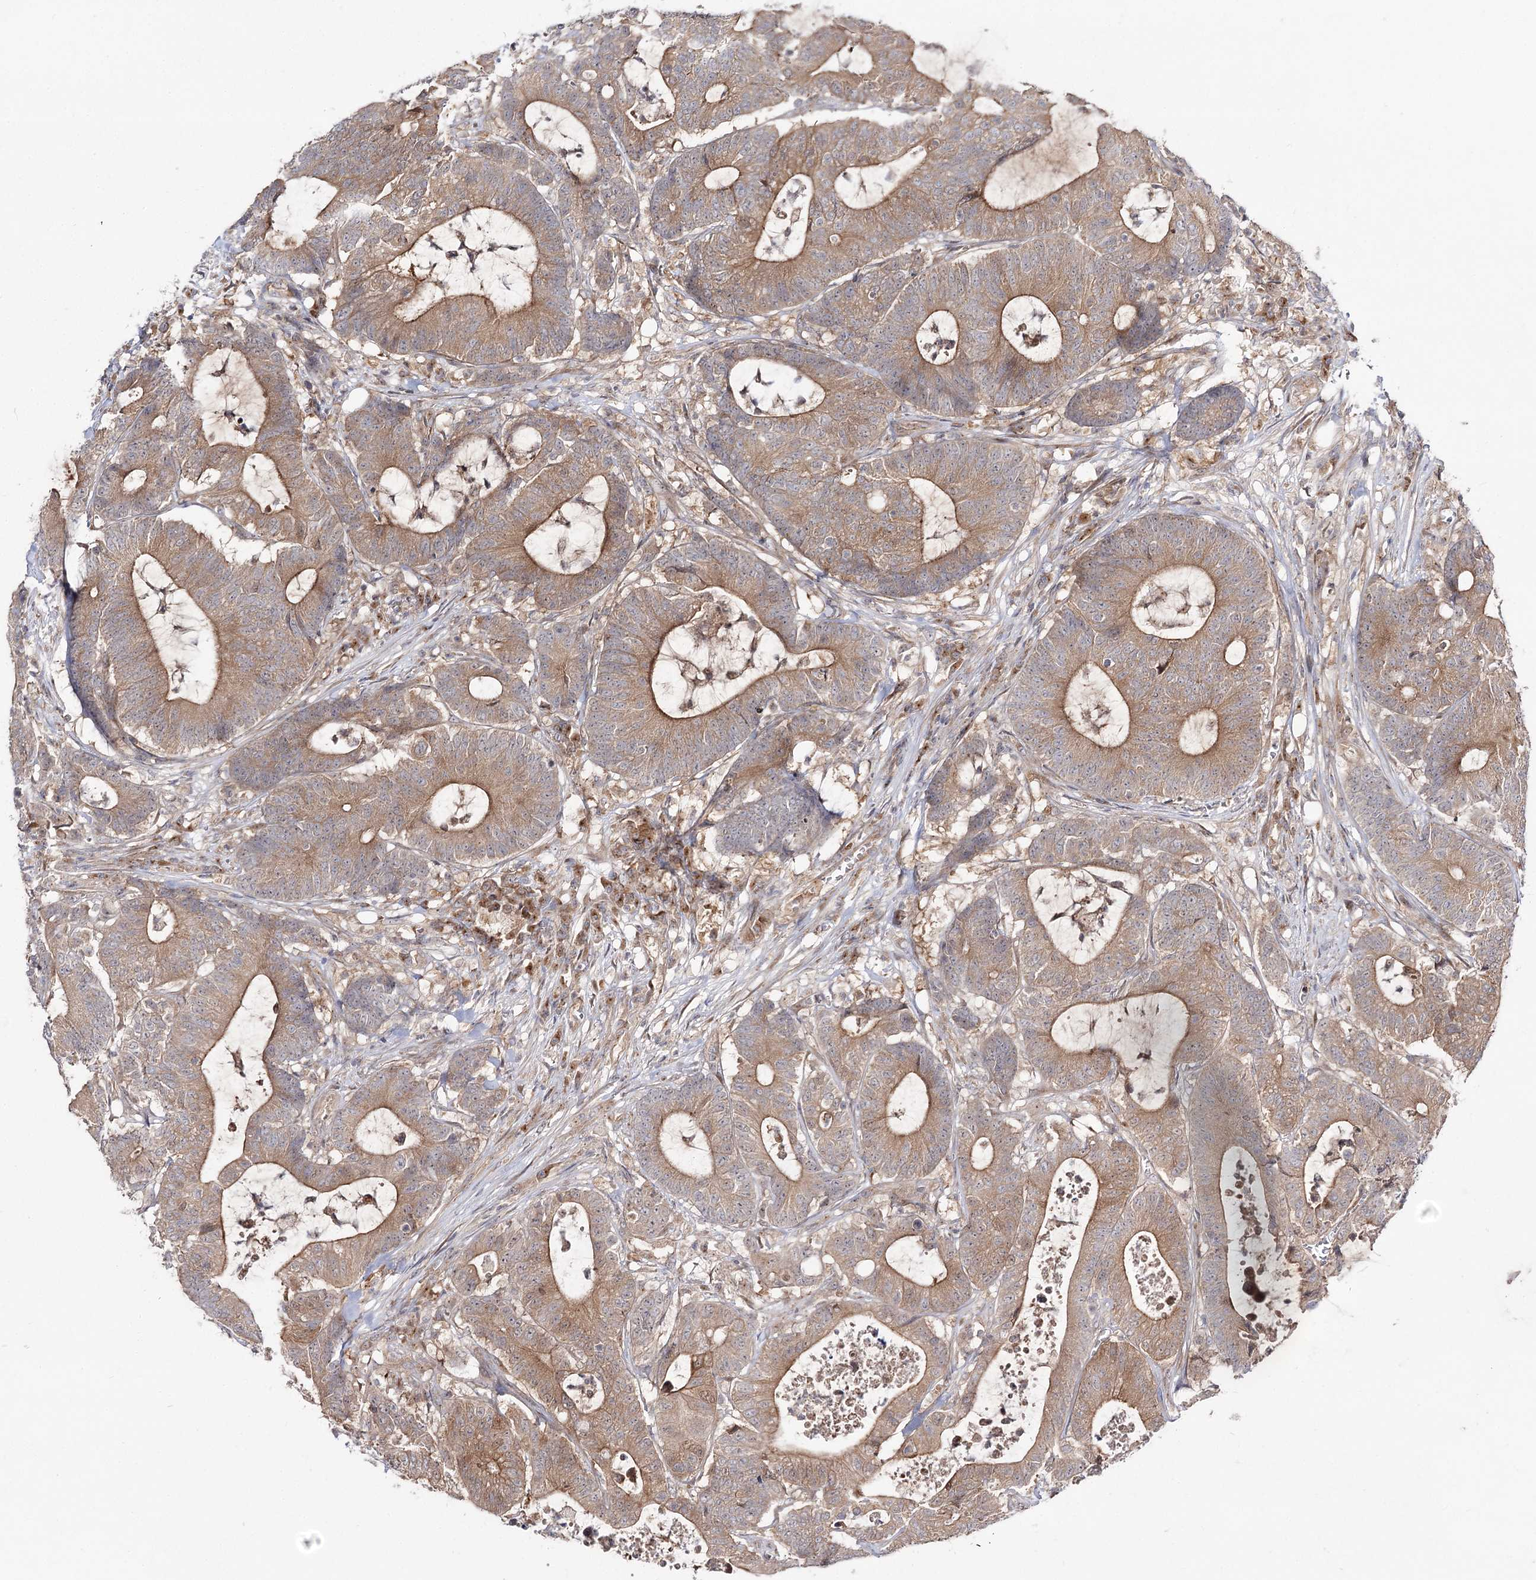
{"staining": {"intensity": "moderate", "quantity": ">75%", "location": "cytoplasmic/membranous"}, "tissue": "colorectal cancer", "cell_type": "Tumor cells", "image_type": "cancer", "snomed": [{"axis": "morphology", "description": "Adenocarcinoma, NOS"}, {"axis": "topography", "description": "Colon"}], "caption": "Immunohistochemical staining of colorectal cancer reveals medium levels of moderate cytoplasmic/membranous protein staining in approximately >75% of tumor cells. The protein is shown in brown color, while the nuclei are stained blue.", "gene": "C11orf80", "patient": {"sex": "female", "age": 84}}